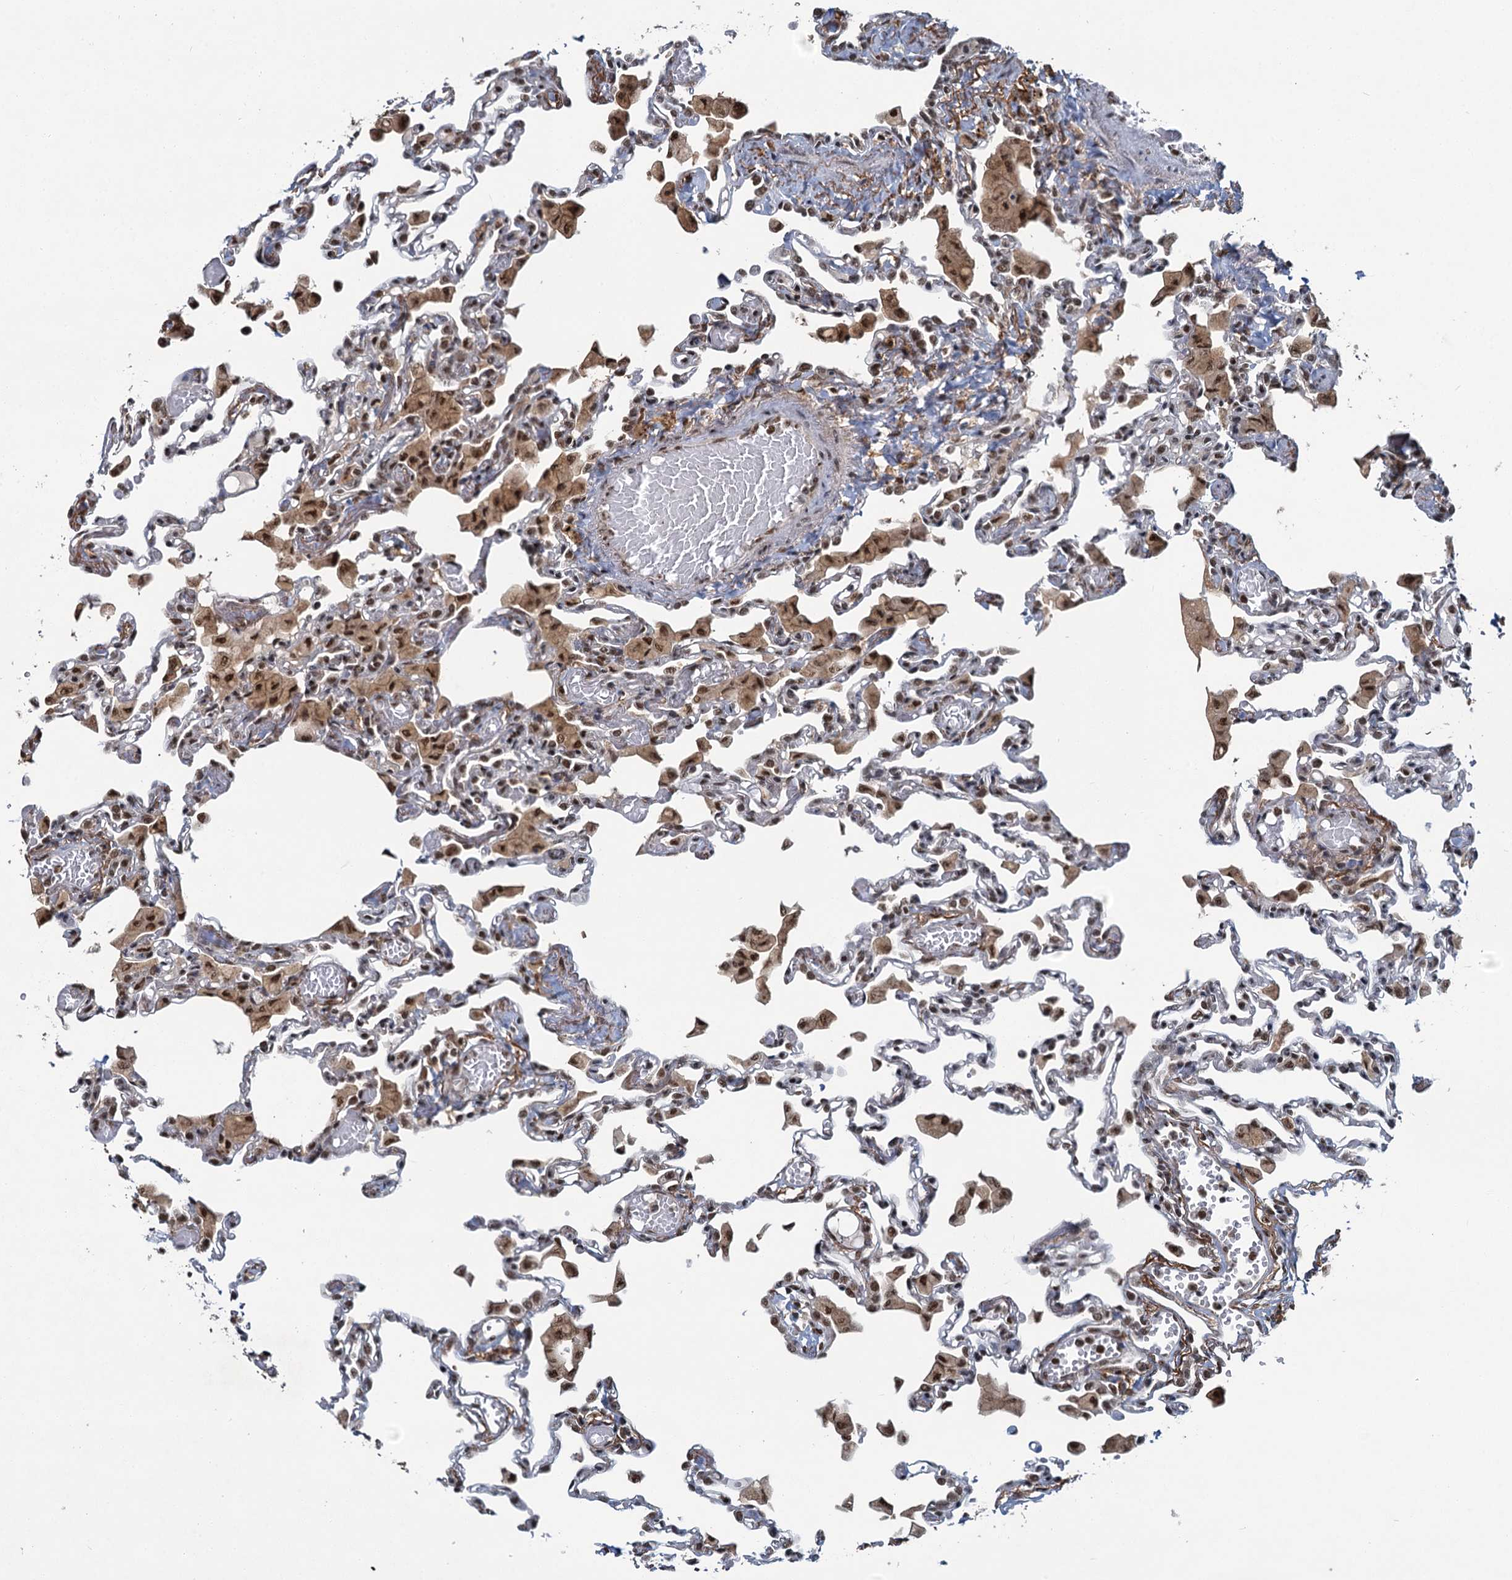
{"staining": {"intensity": "moderate", "quantity": "25%-75%", "location": "nuclear"}, "tissue": "lung", "cell_type": "Alveolar cells", "image_type": "normal", "snomed": [{"axis": "morphology", "description": "Normal tissue, NOS"}, {"axis": "topography", "description": "Bronchus"}, {"axis": "topography", "description": "Lung"}], "caption": "About 25%-75% of alveolar cells in unremarkable human lung exhibit moderate nuclear protein positivity as visualized by brown immunohistochemical staining.", "gene": "PPHLN1", "patient": {"sex": "female", "age": 49}}